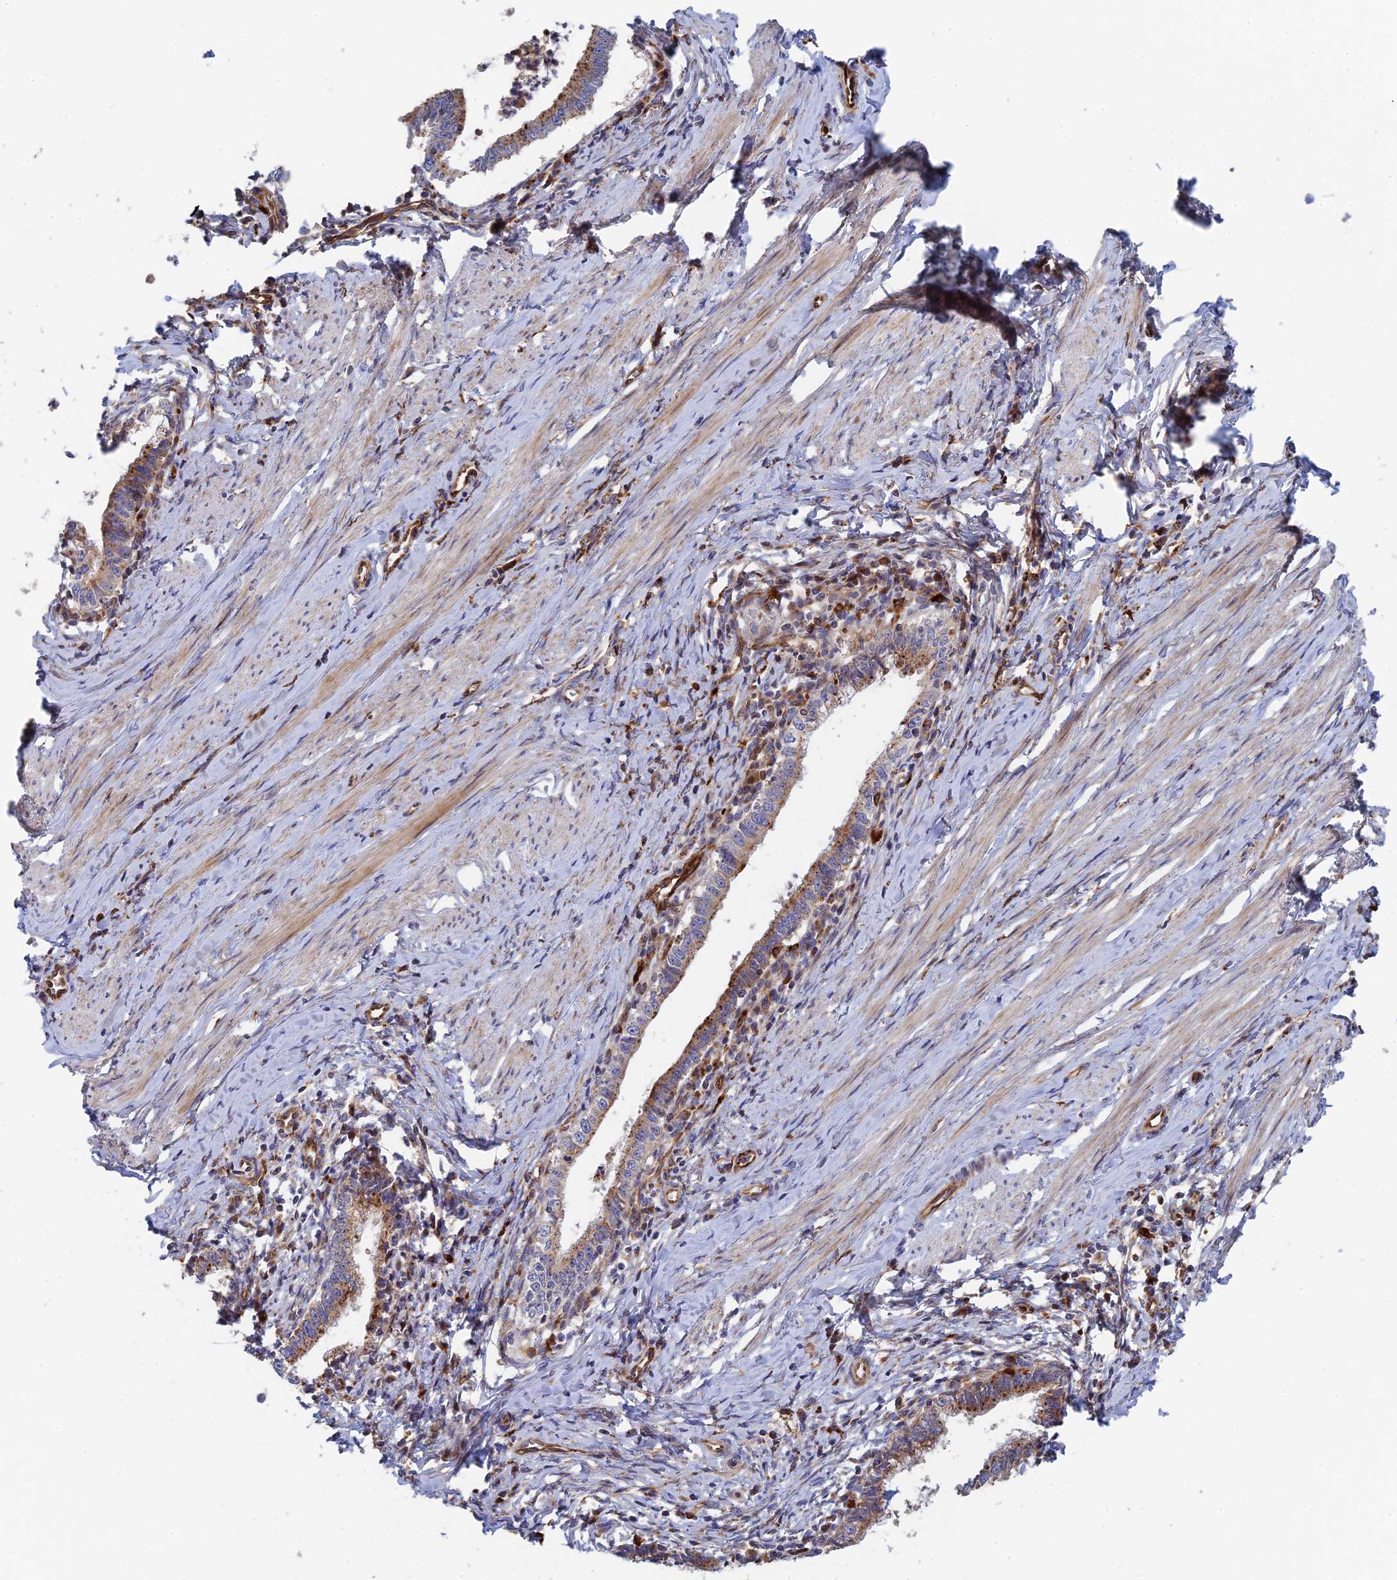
{"staining": {"intensity": "moderate", "quantity": "25%-75%", "location": "cytoplasmic/membranous"}, "tissue": "cervical cancer", "cell_type": "Tumor cells", "image_type": "cancer", "snomed": [{"axis": "morphology", "description": "Adenocarcinoma, NOS"}, {"axis": "topography", "description": "Cervix"}], "caption": "IHC (DAB (3,3'-diaminobenzidine)) staining of human adenocarcinoma (cervical) demonstrates moderate cytoplasmic/membranous protein positivity in approximately 25%-75% of tumor cells.", "gene": "PPP2R3C", "patient": {"sex": "female", "age": 36}}